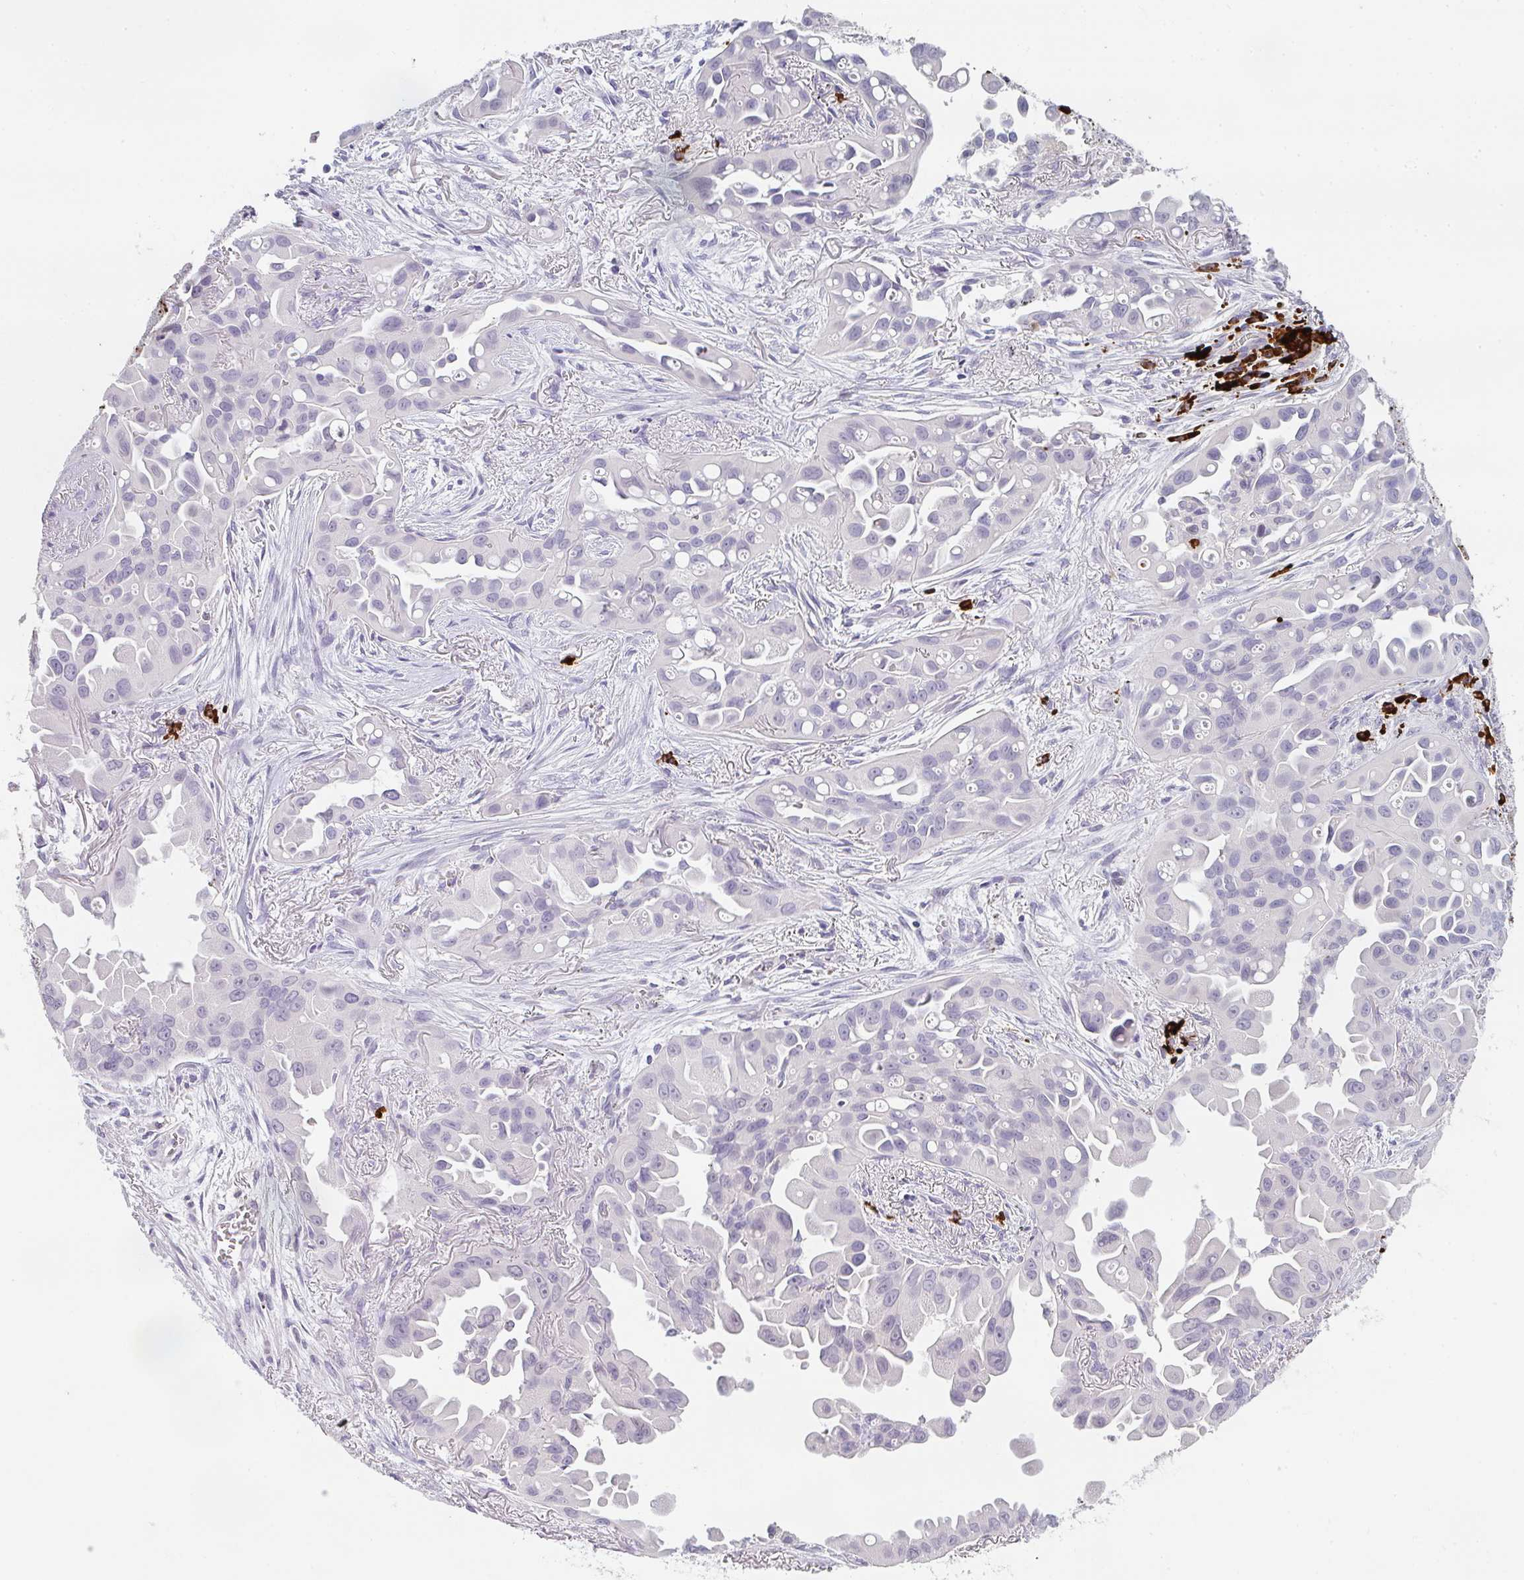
{"staining": {"intensity": "negative", "quantity": "none", "location": "none"}, "tissue": "lung cancer", "cell_type": "Tumor cells", "image_type": "cancer", "snomed": [{"axis": "morphology", "description": "Adenocarcinoma, NOS"}, {"axis": "topography", "description": "Lung"}], "caption": "Tumor cells are negative for brown protein staining in lung cancer.", "gene": "CACNA1S", "patient": {"sex": "male", "age": 68}}